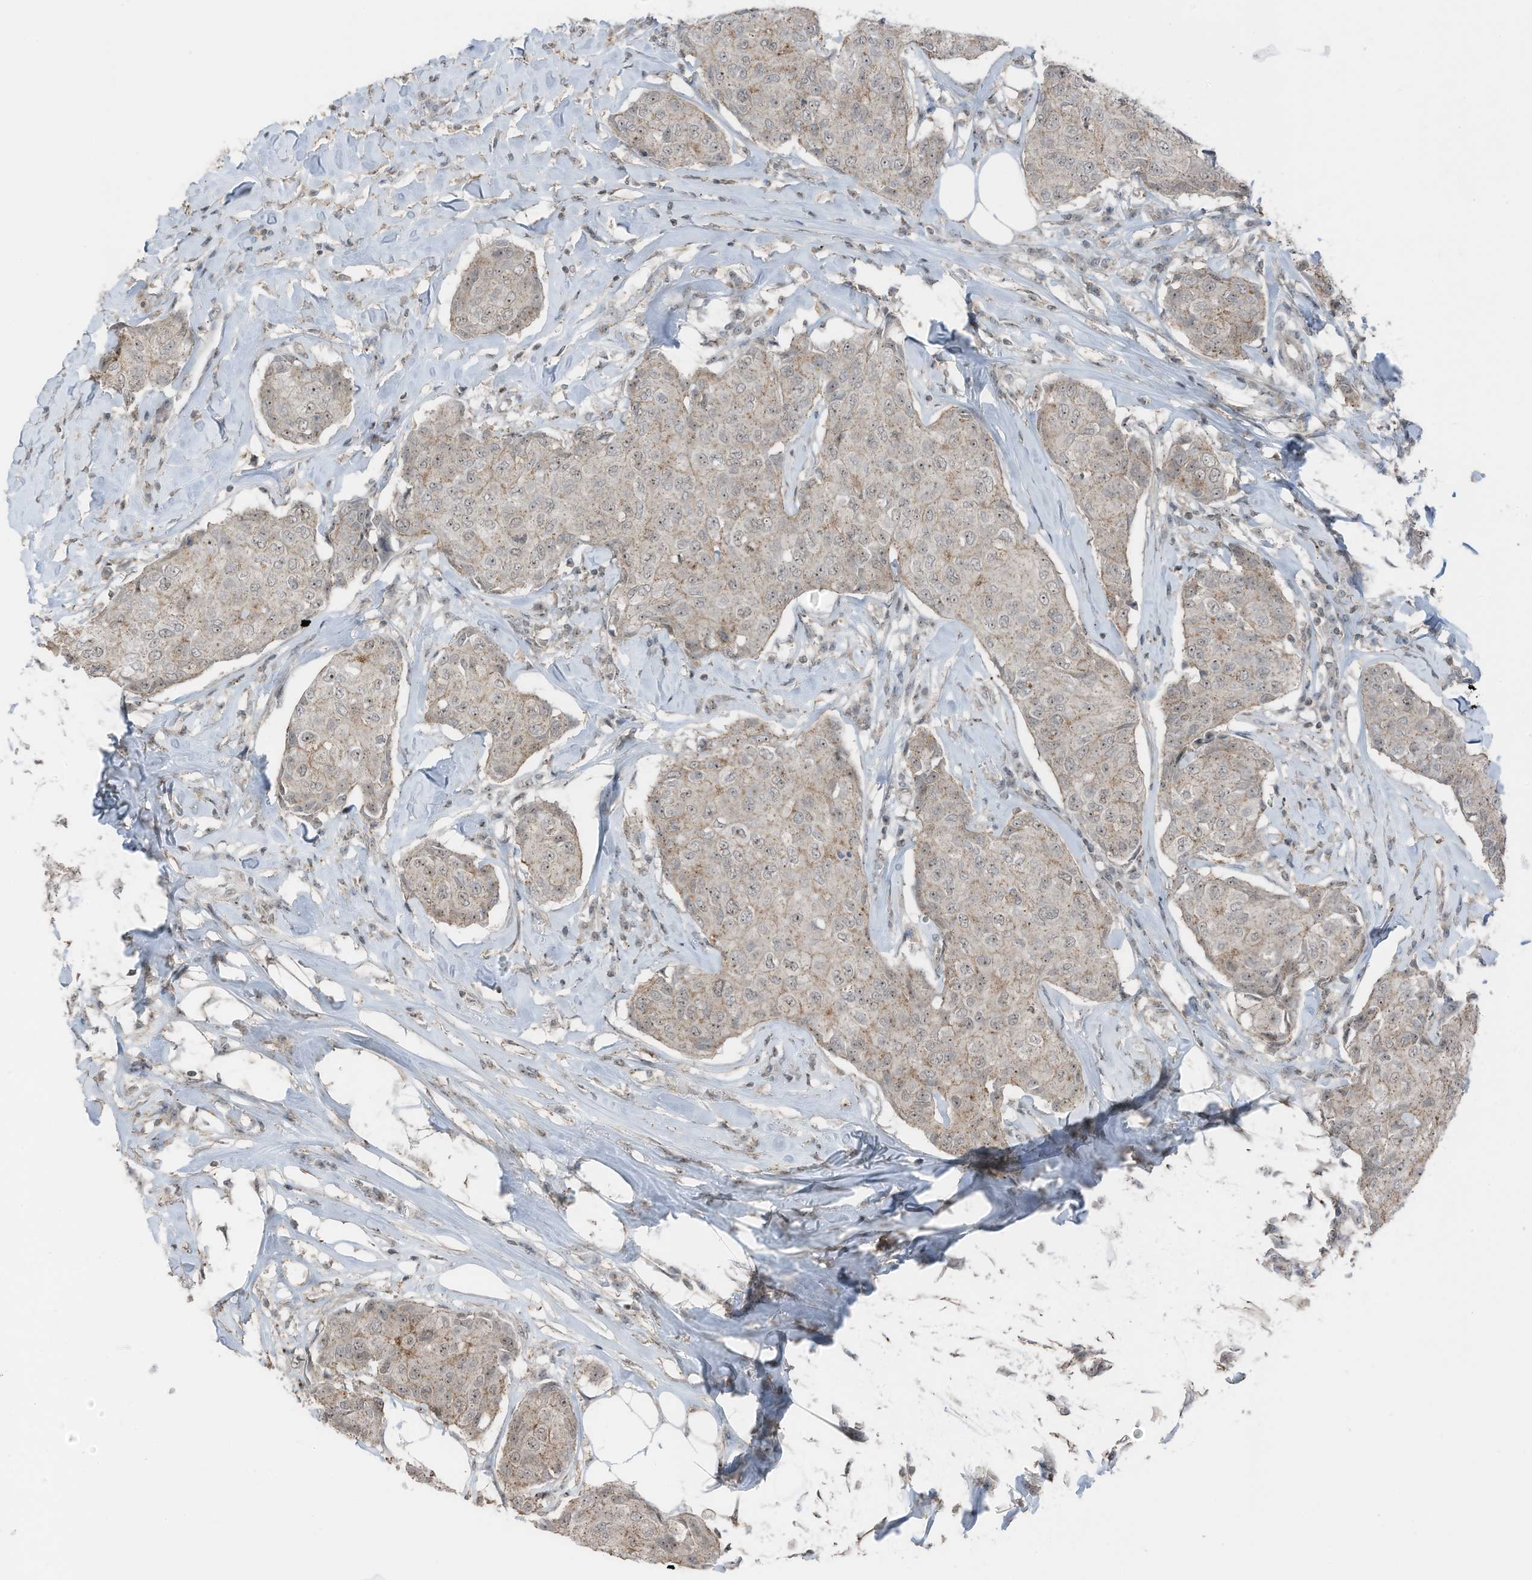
{"staining": {"intensity": "moderate", "quantity": "<25%", "location": "cytoplasmic/membranous,nuclear"}, "tissue": "breast cancer", "cell_type": "Tumor cells", "image_type": "cancer", "snomed": [{"axis": "morphology", "description": "Duct carcinoma"}, {"axis": "topography", "description": "Breast"}], "caption": "Moderate cytoplasmic/membranous and nuclear positivity is appreciated in approximately <25% of tumor cells in breast cancer (intraductal carcinoma). (brown staining indicates protein expression, while blue staining denotes nuclei).", "gene": "UTP3", "patient": {"sex": "female", "age": 80}}